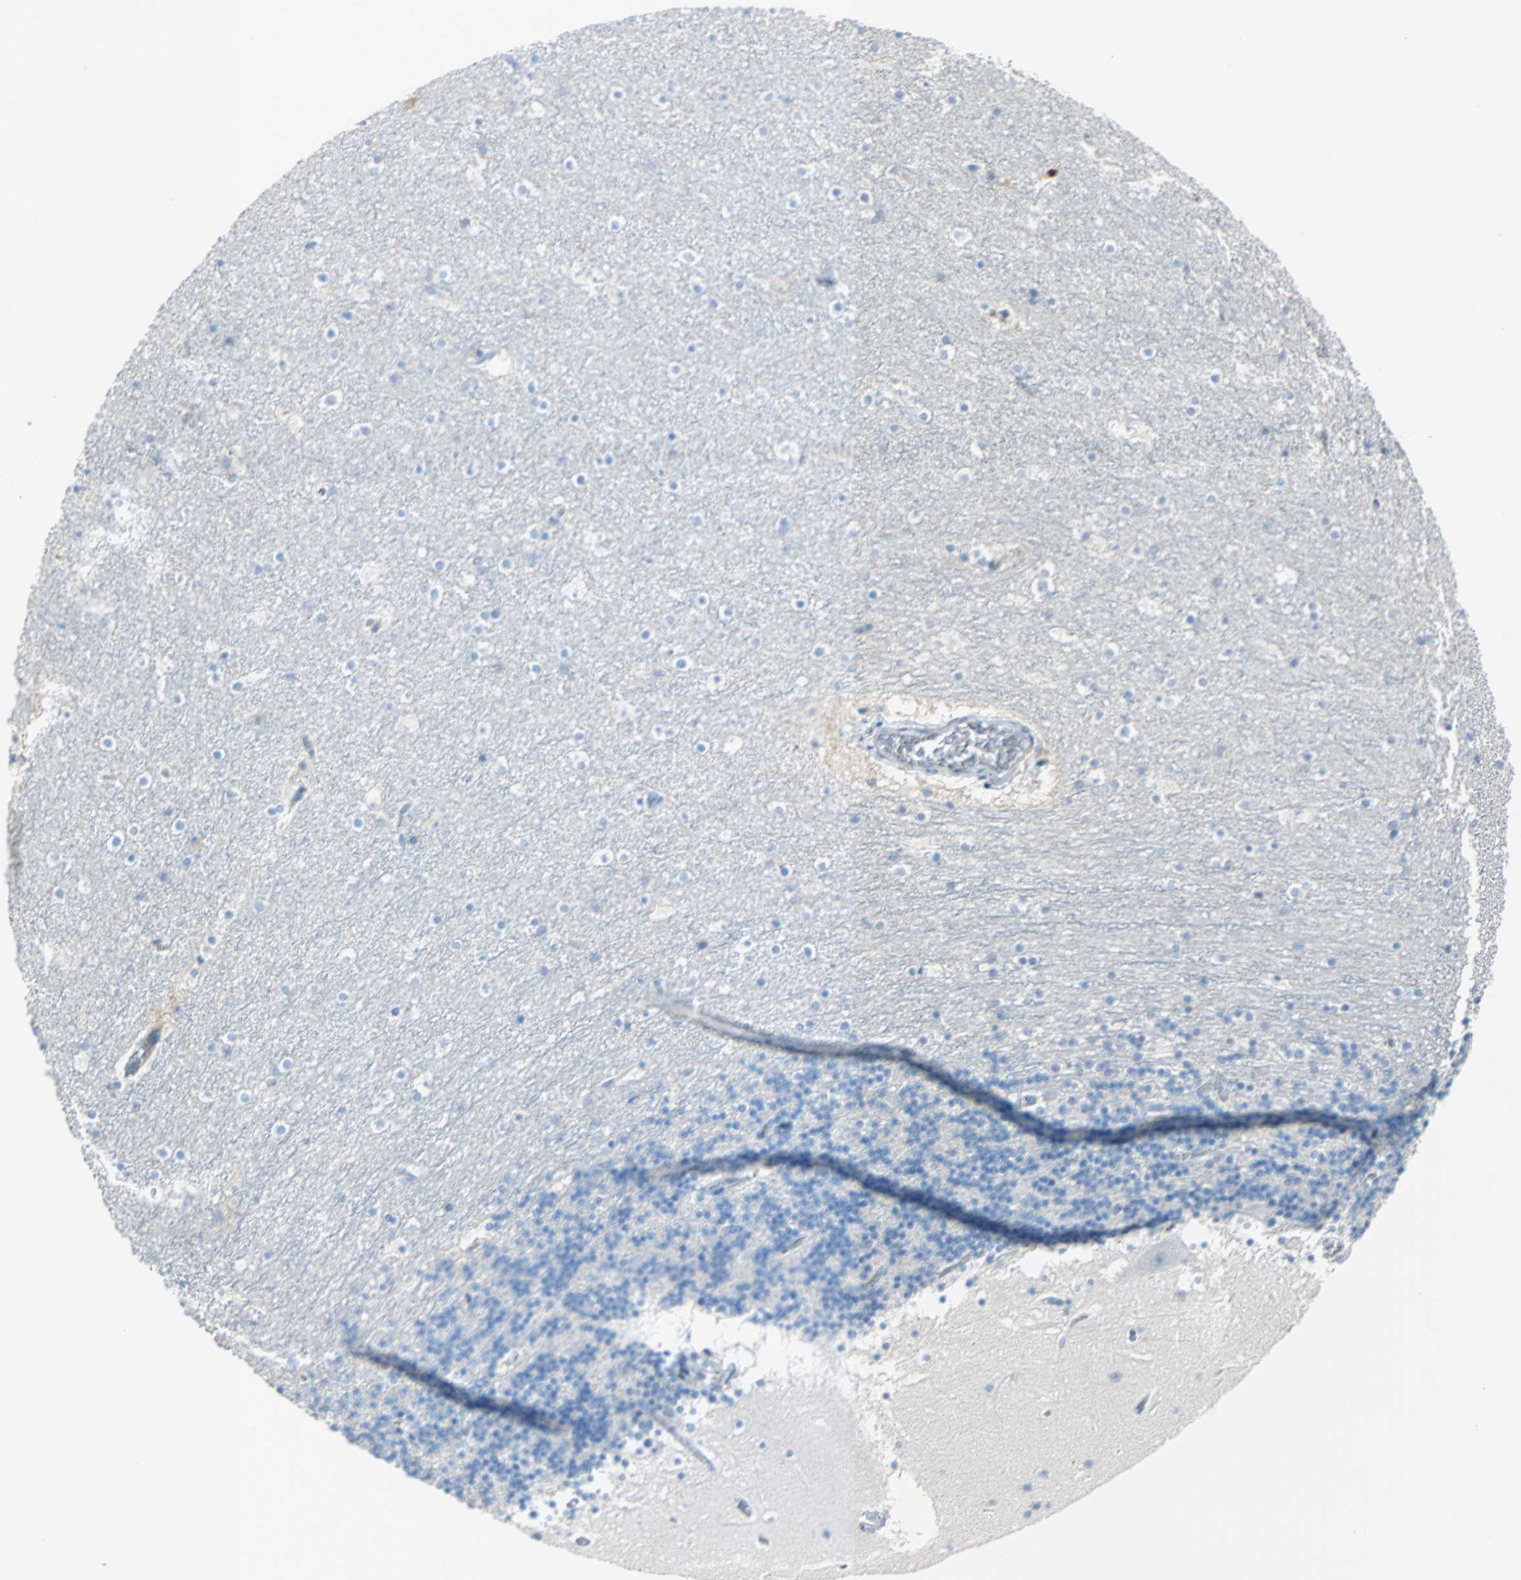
{"staining": {"intensity": "negative", "quantity": "none", "location": "none"}, "tissue": "cerebellum", "cell_type": "Cells in granular layer", "image_type": "normal", "snomed": [{"axis": "morphology", "description": "Normal tissue, NOS"}, {"axis": "topography", "description": "Cerebellum"}], "caption": "This is a histopathology image of IHC staining of normal cerebellum, which shows no staining in cells in granular layer. The staining is performed using DAB brown chromogen with nuclei counter-stained in using hematoxylin.", "gene": "CLEC4A", "patient": {"sex": "male", "age": 45}}